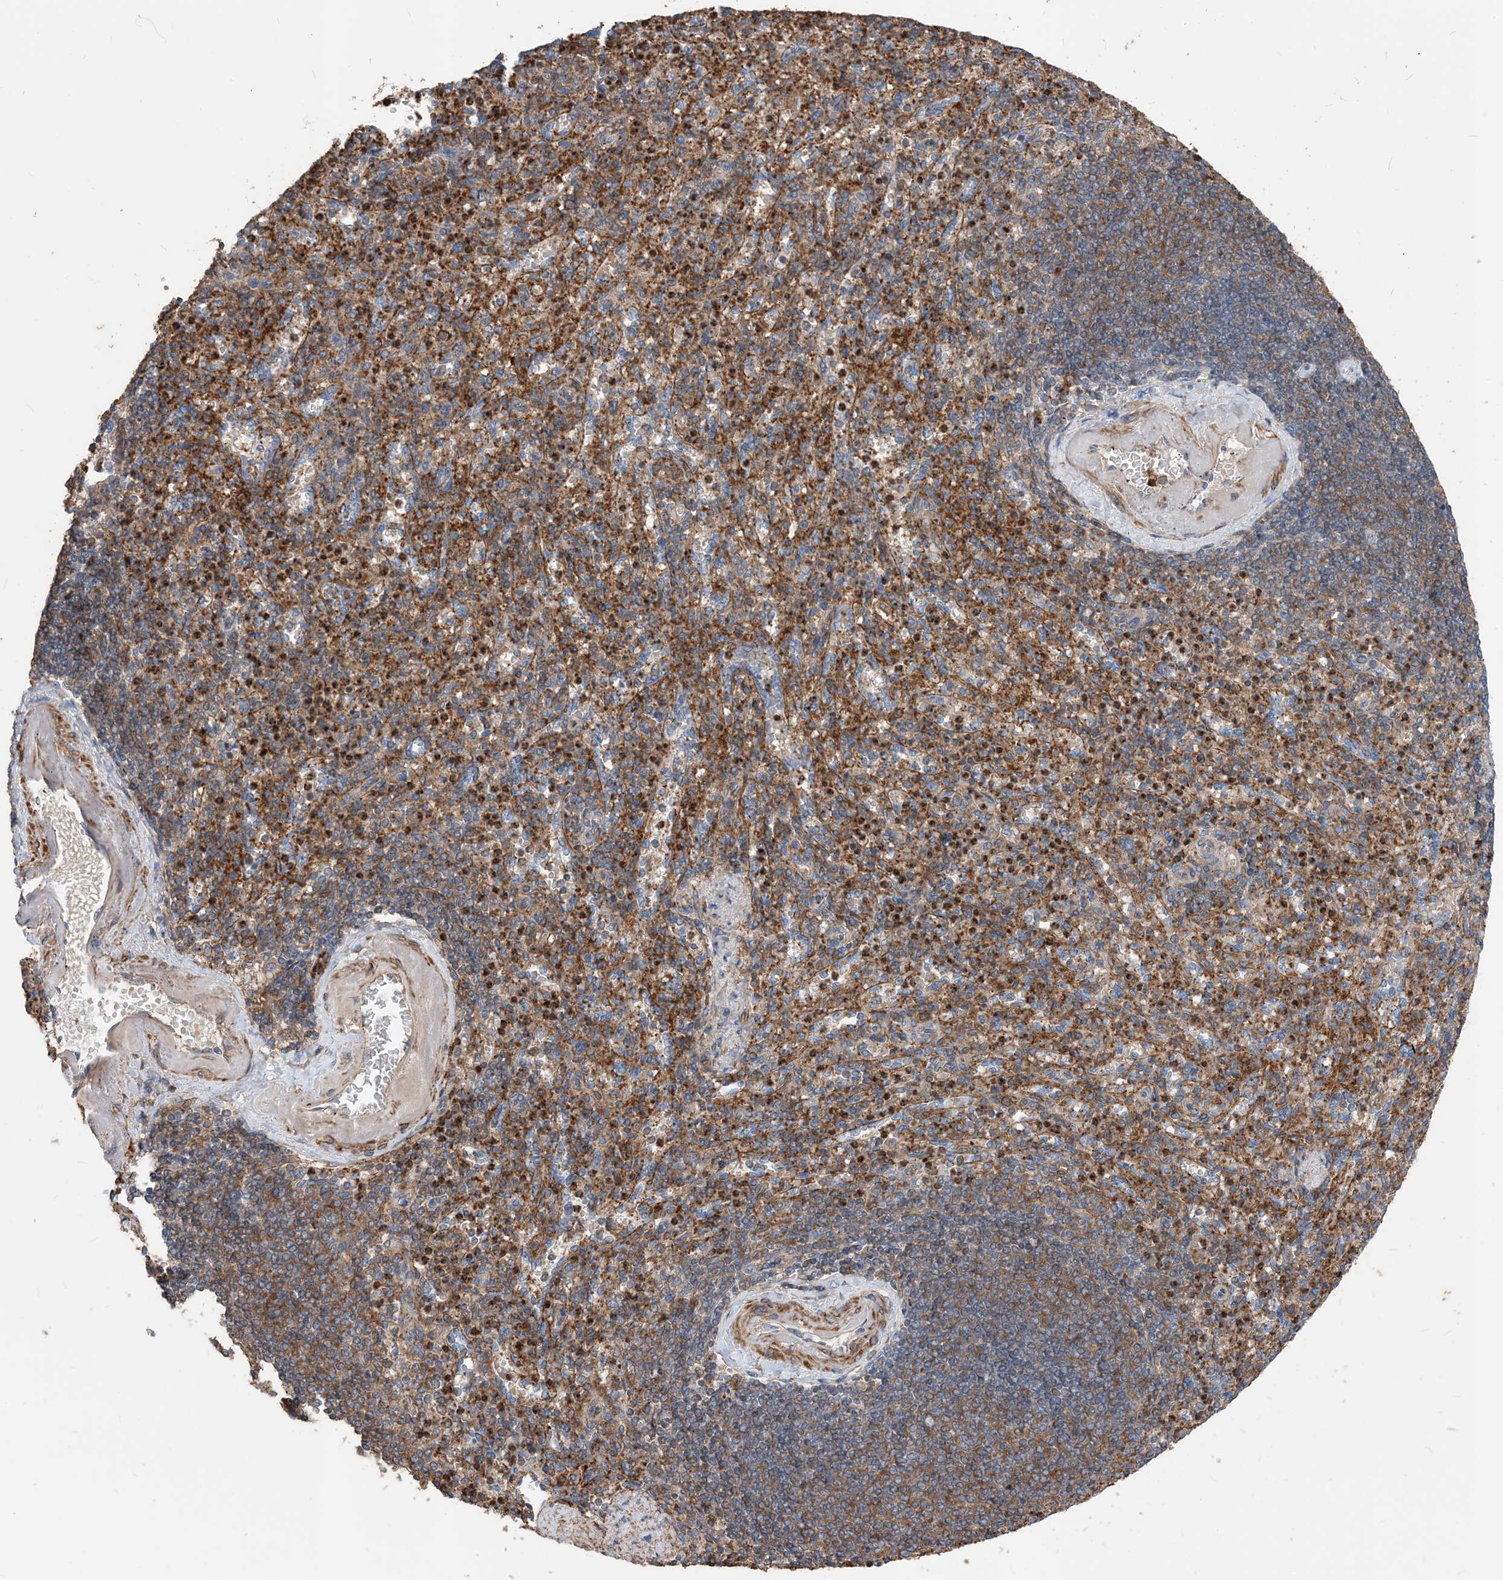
{"staining": {"intensity": "moderate", "quantity": "25%-75%", "location": "cytoplasmic/membranous"}, "tissue": "spleen", "cell_type": "Cells in red pulp", "image_type": "normal", "snomed": [{"axis": "morphology", "description": "Normal tissue, NOS"}, {"axis": "topography", "description": "Spleen"}], "caption": "An IHC histopathology image of normal tissue is shown. Protein staining in brown highlights moderate cytoplasmic/membranous positivity in spleen within cells in red pulp.", "gene": "PARVG", "patient": {"sex": "female", "age": 74}}